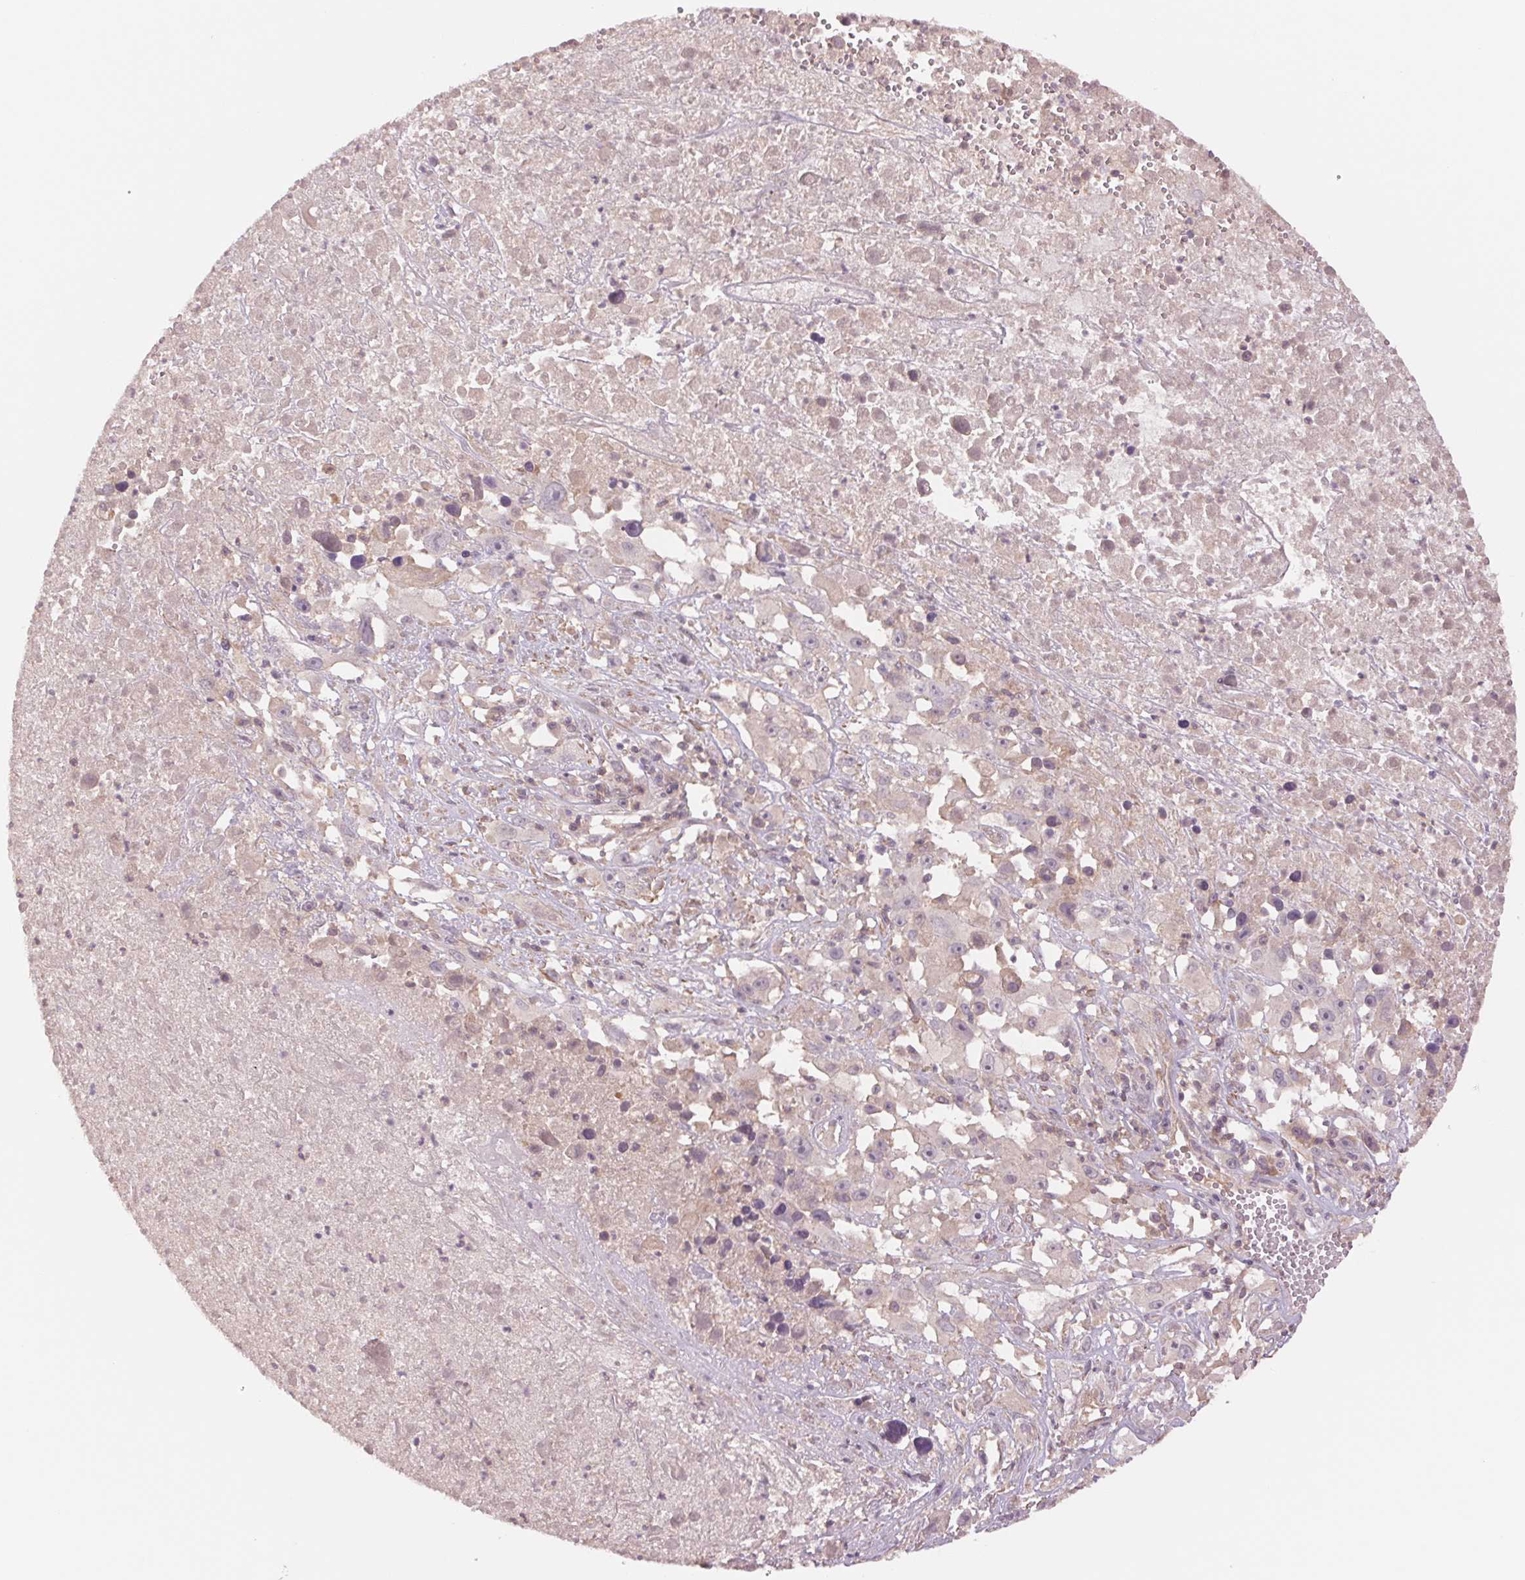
{"staining": {"intensity": "negative", "quantity": "none", "location": "none"}, "tissue": "melanoma", "cell_type": "Tumor cells", "image_type": "cancer", "snomed": [{"axis": "morphology", "description": "Malignant melanoma, Metastatic site"}, {"axis": "topography", "description": "Soft tissue"}], "caption": "DAB immunohistochemical staining of malignant melanoma (metastatic site) displays no significant staining in tumor cells. (DAB (3,3'-diaminobenzidine) immunohistochemistry (IHC) visualized using brightfield microscopy, high magnification).", "gene": "PPIA", "patient": {"sex": "male", "age": 50}}